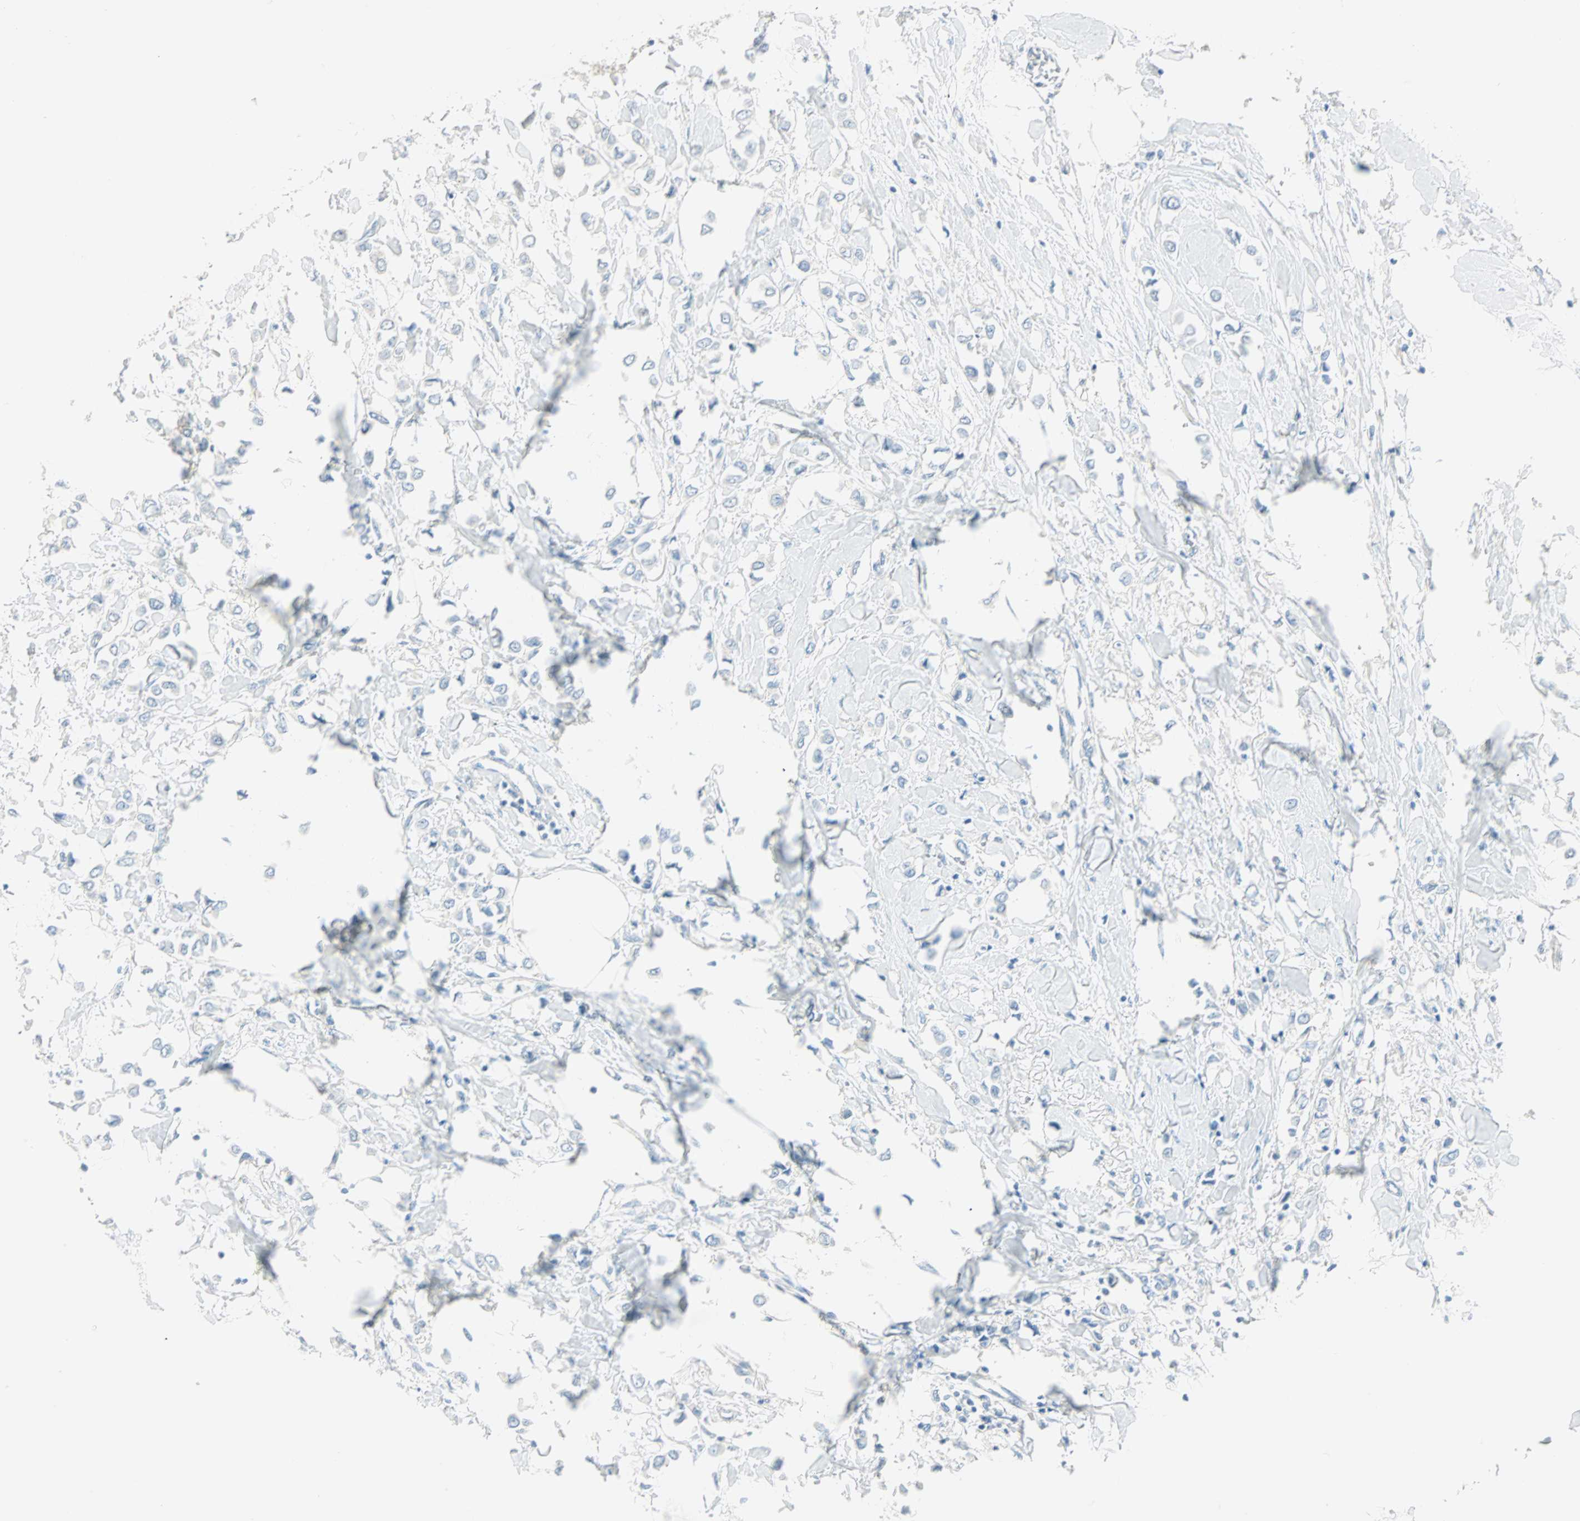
{"staining": {"intensity": "negative", "quantity": "none", "location": "none"}, "tissue": "breast cancer", "cell_type": "Tumor cells", "image_type": "cancer", "snomed": [{"axis": "morphology", "description": "Lobular carcinoma"}, {"axis": "topography", "description": "Breast"}], "caption": "IHC of human lobular carcinoma (breast) exhibits no positivity in tumor cells.", "gene": "ATF6", "patient": {"sex": "female", "age": 51}}